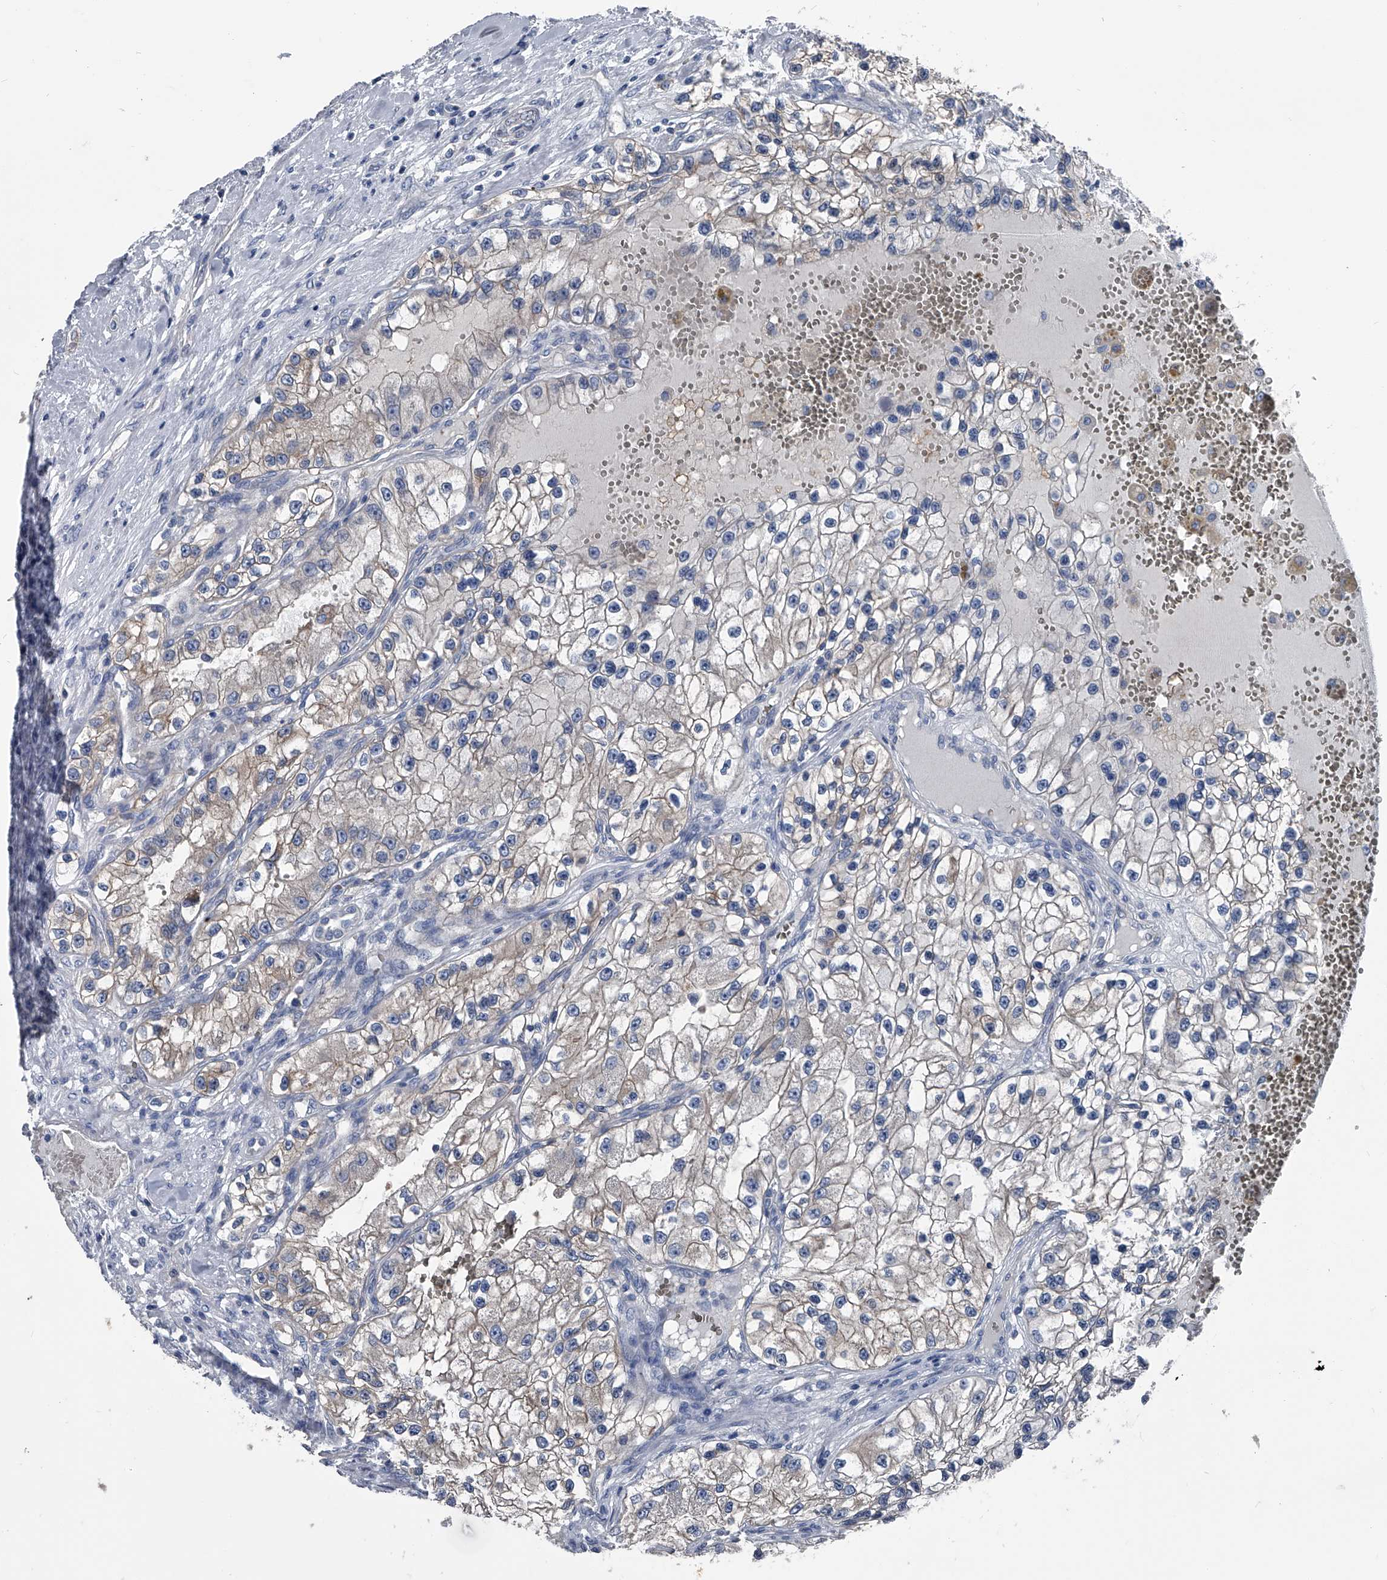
{"staining": {"intensity": "weak", "quantity": "<25%", "location": "cytoplasmic/membranous"}, "tissue": "renal cancer", "cell_type": "Tumor cells", "image_type": "cancer", "snomed": [{"axis": "morphology", "description": "Adenocarcinoma, NOS"}, {"axis": "topography", "description": "Kidney"}], "caption": "Histopathology image shows no protein positivity in tumor cells of renal adenocarcinoma tissue.", "gene": "KIF13A", "patient": {"sex": "female", "age": 57}}